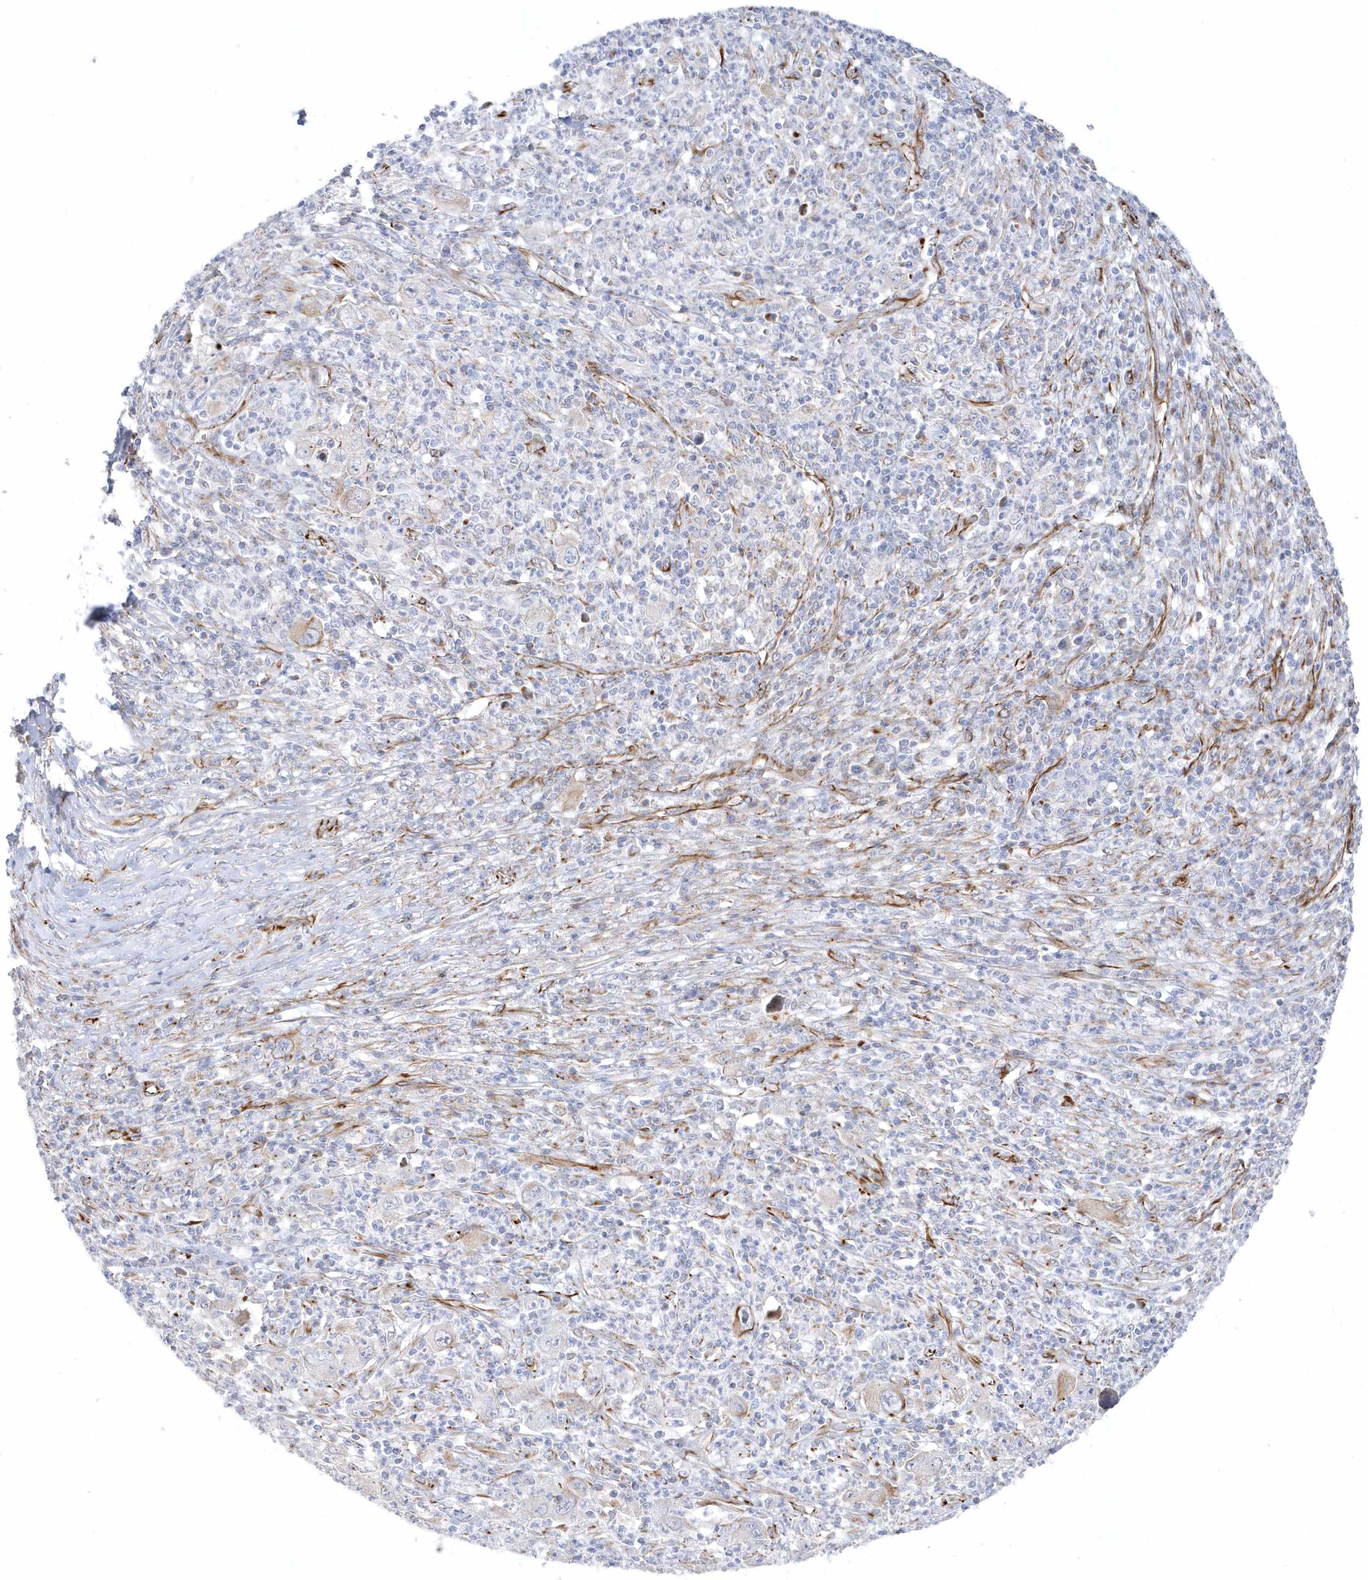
{"staining": {"intensity": "strong", "quantity": "25%-75%", "location": "cytoplasmic/membranous"}, "tissue": "melanoma", "cell_type": "Tumor cells", "image_type": "cancer", "snomed": [{"axis": "morphology", "description": "Malignant melanoma, Metastatic site"}, {"axis": "topography", "description": "Skin"}], "caption": "Immunohistochemistry (IHC) image of neoplastic tissue: melanoma stained using immunohistochemistry shows high levels of strong protein expression localized specifically in the cytoplasmic/membranous of tumor cells, appearing as a cytoplasmic/membranous brown color.", "gene": "PPIL6", "patient": {"sex": "female", "age": 56}}